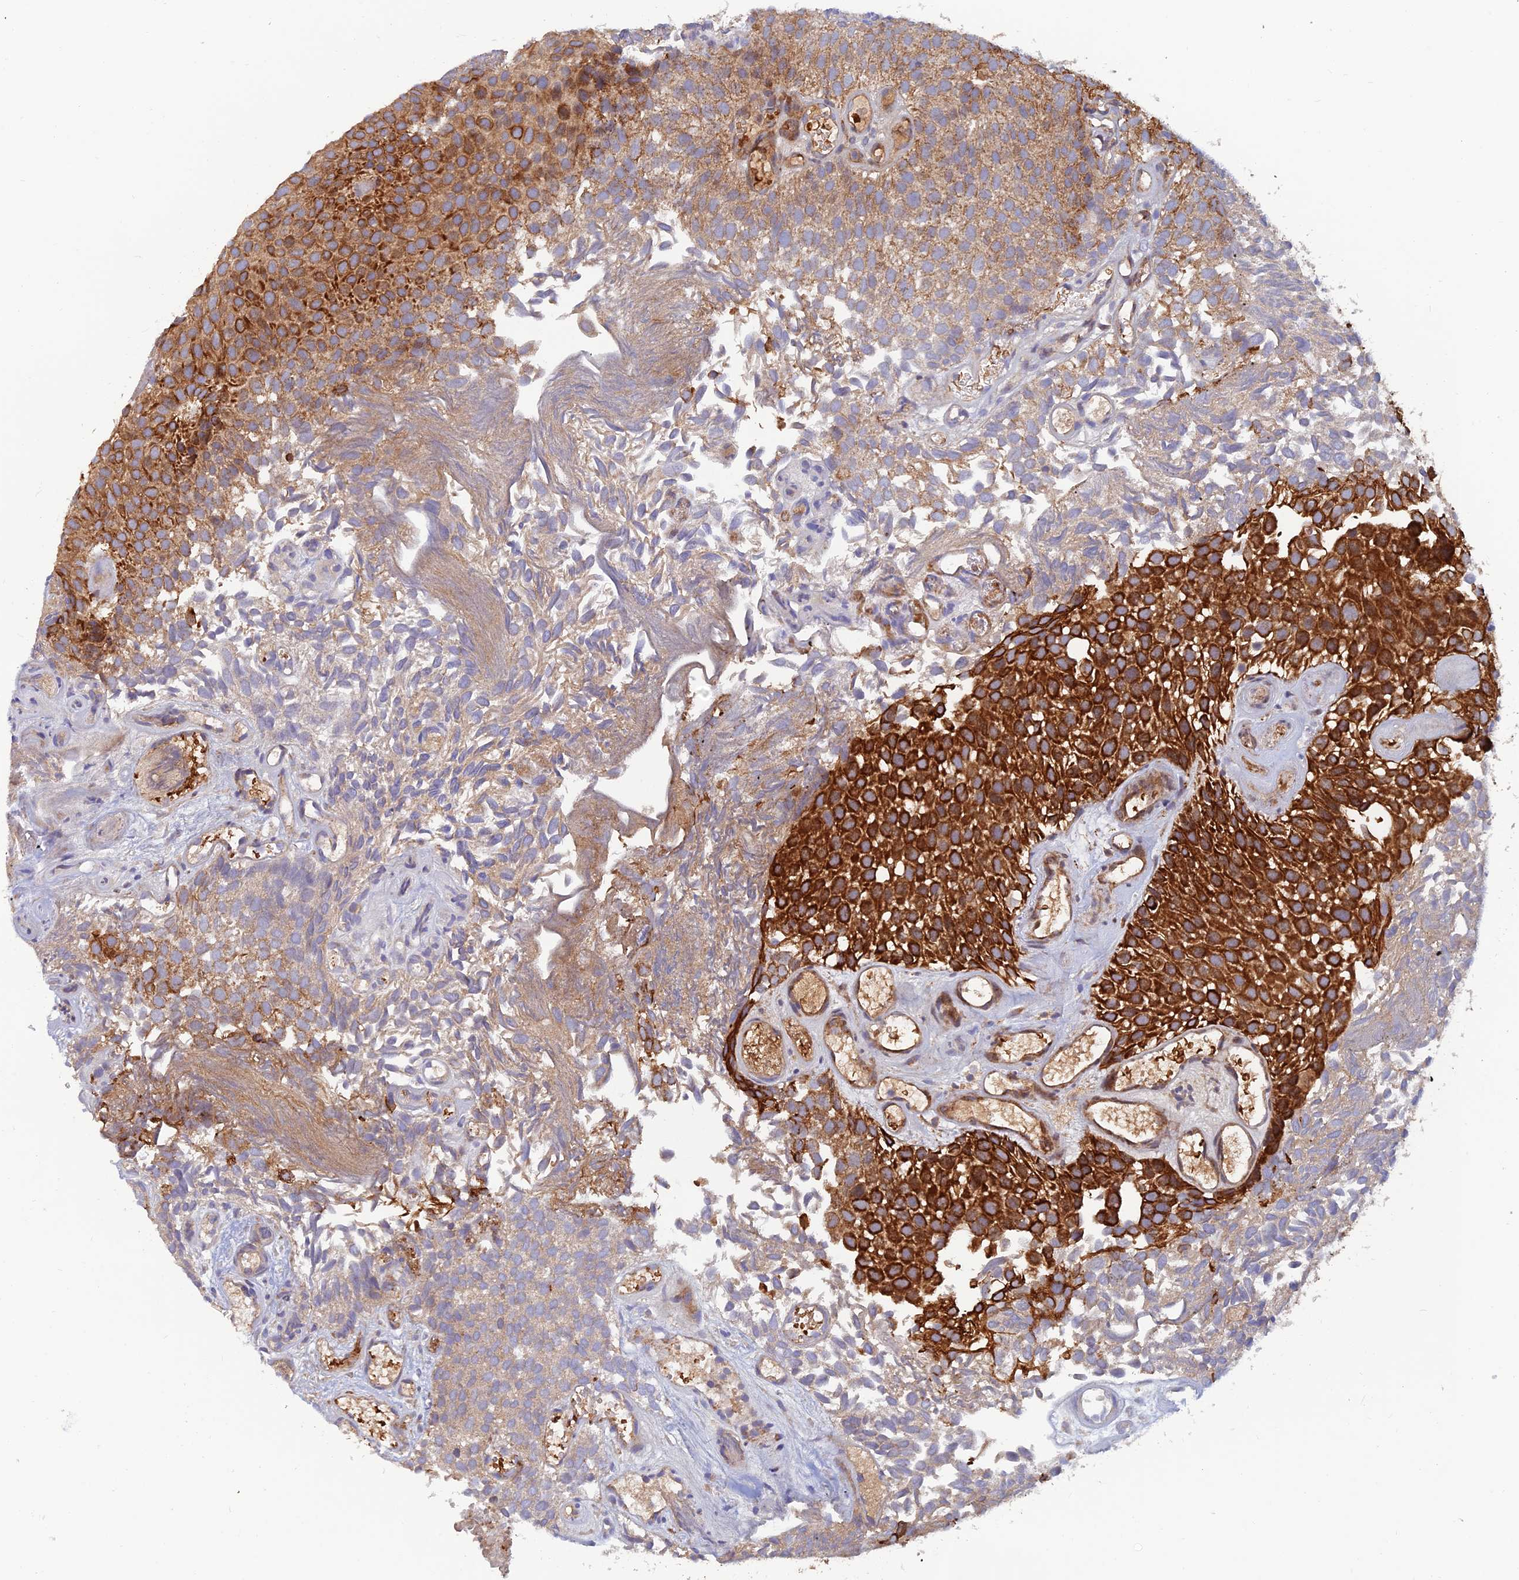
{"staining": {"intensity": "strong", "quantity": ">75%", "location": "cytoplasmic/membranous"}, "tissue": "urothelial cancer", "cell_type": "Tumor cells", "image_type": "cancer", "snomed": [{"axis": "morphology", "description": "Urothelial carcinoma, Low grade"}, {"axis": "topography", "description": "Urinary bladder"}], "caption": "A histopathology image of human low-grade urothelial carcinoma stained for a protein displays strong cytoplasmic/membranous brown staining in tumor cells.", "gene": "GMCL1", "patient": {"sex": "male", "age": 89}}